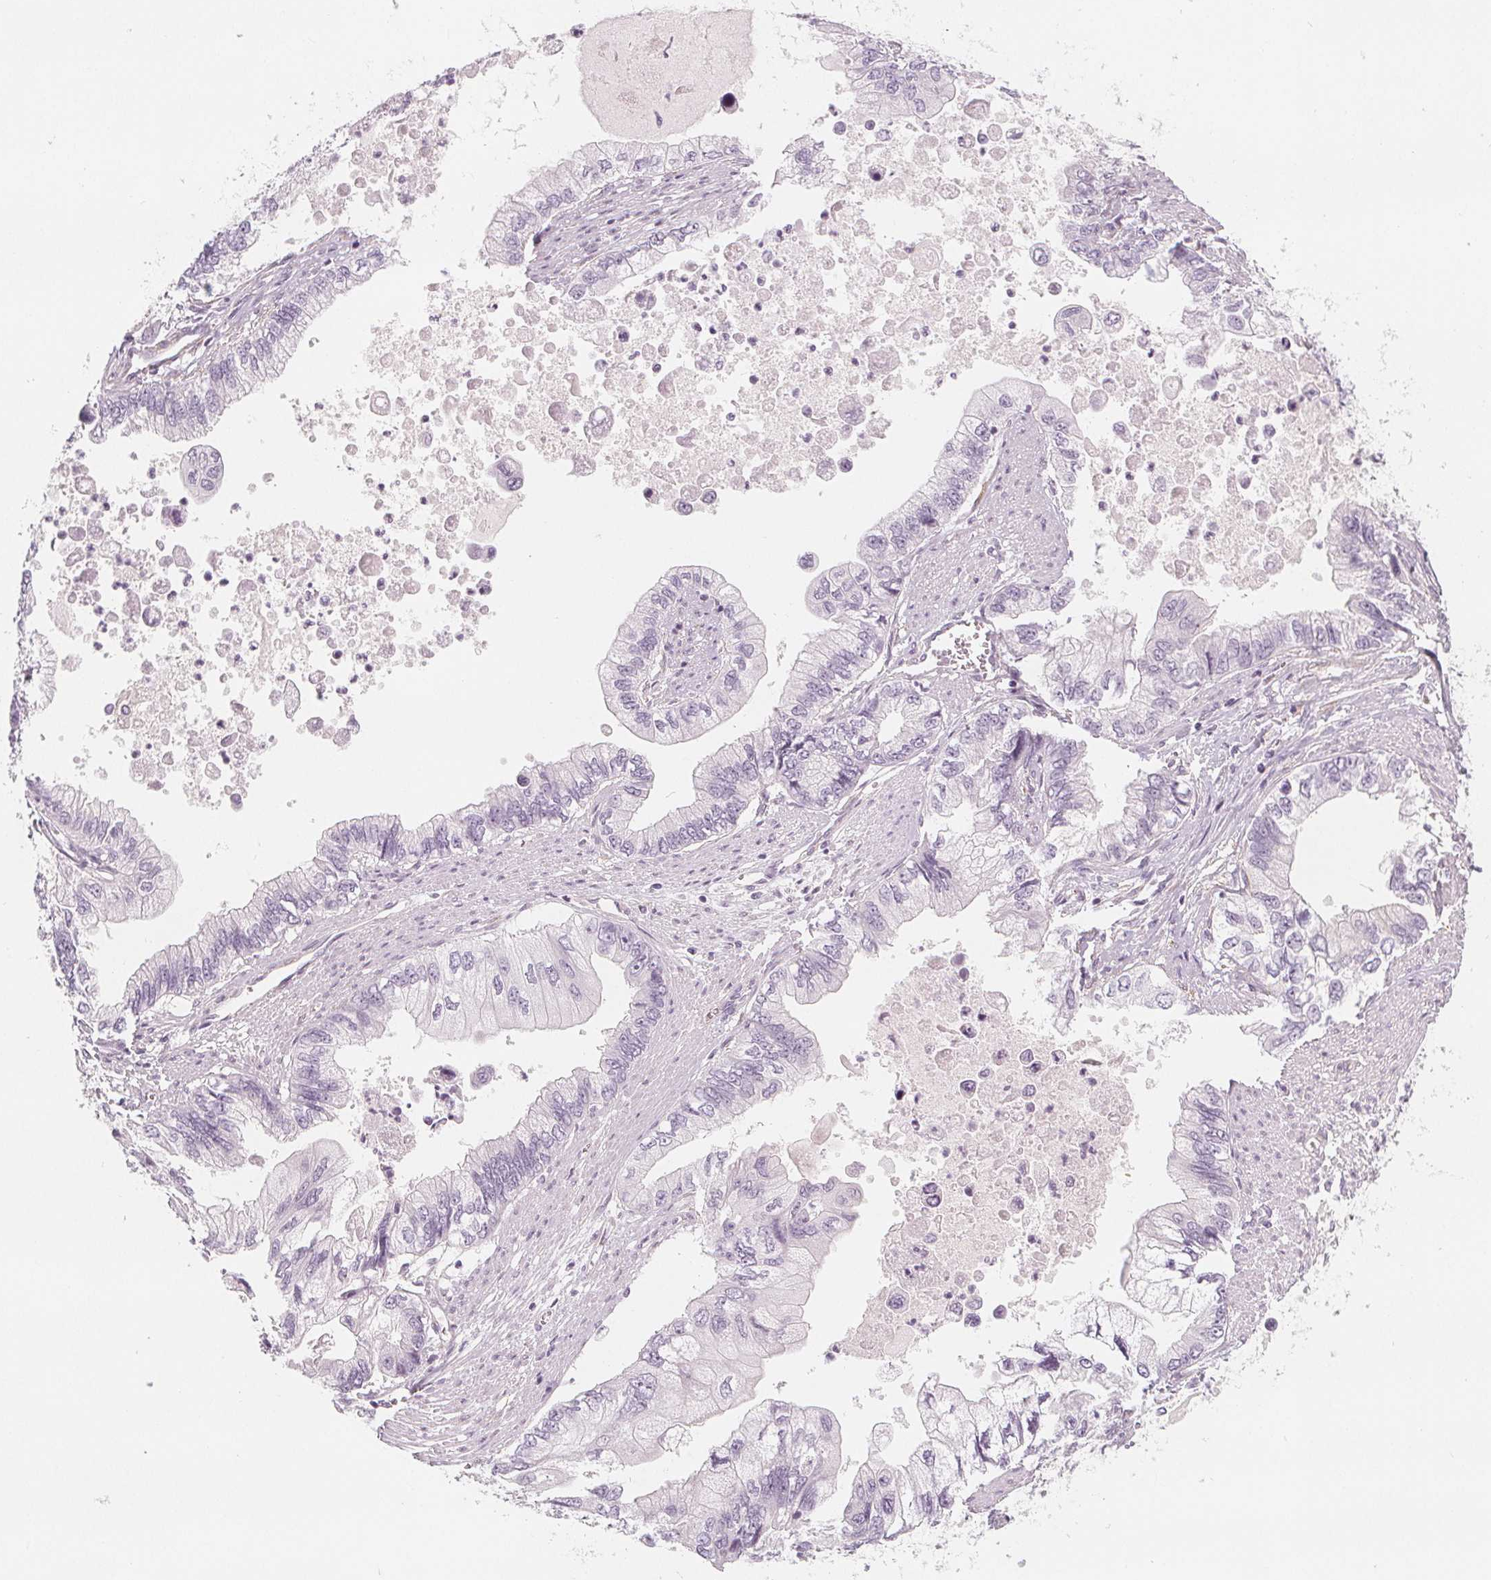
{"staining": {"intensity": "negative", "quantity": "none", "location": "none"}, "tissue": "stomach cancer", "cell_type": "Tumor cells", "image_type": "cancer", "snomed": [{"axis": "morphology", "description": "Adenocarcinoma, NOS"}, {"axis": "topography", "description": "Pancreas"}, {"axis": "topography", "description": "Stomach, upper"}], "caption": "The image demonstrates no significant expression in tumor cells of stomach cancer (adenocarcinoma).", "gene": "MAP1A", "patient": {"sex": "male", "age": 77}}